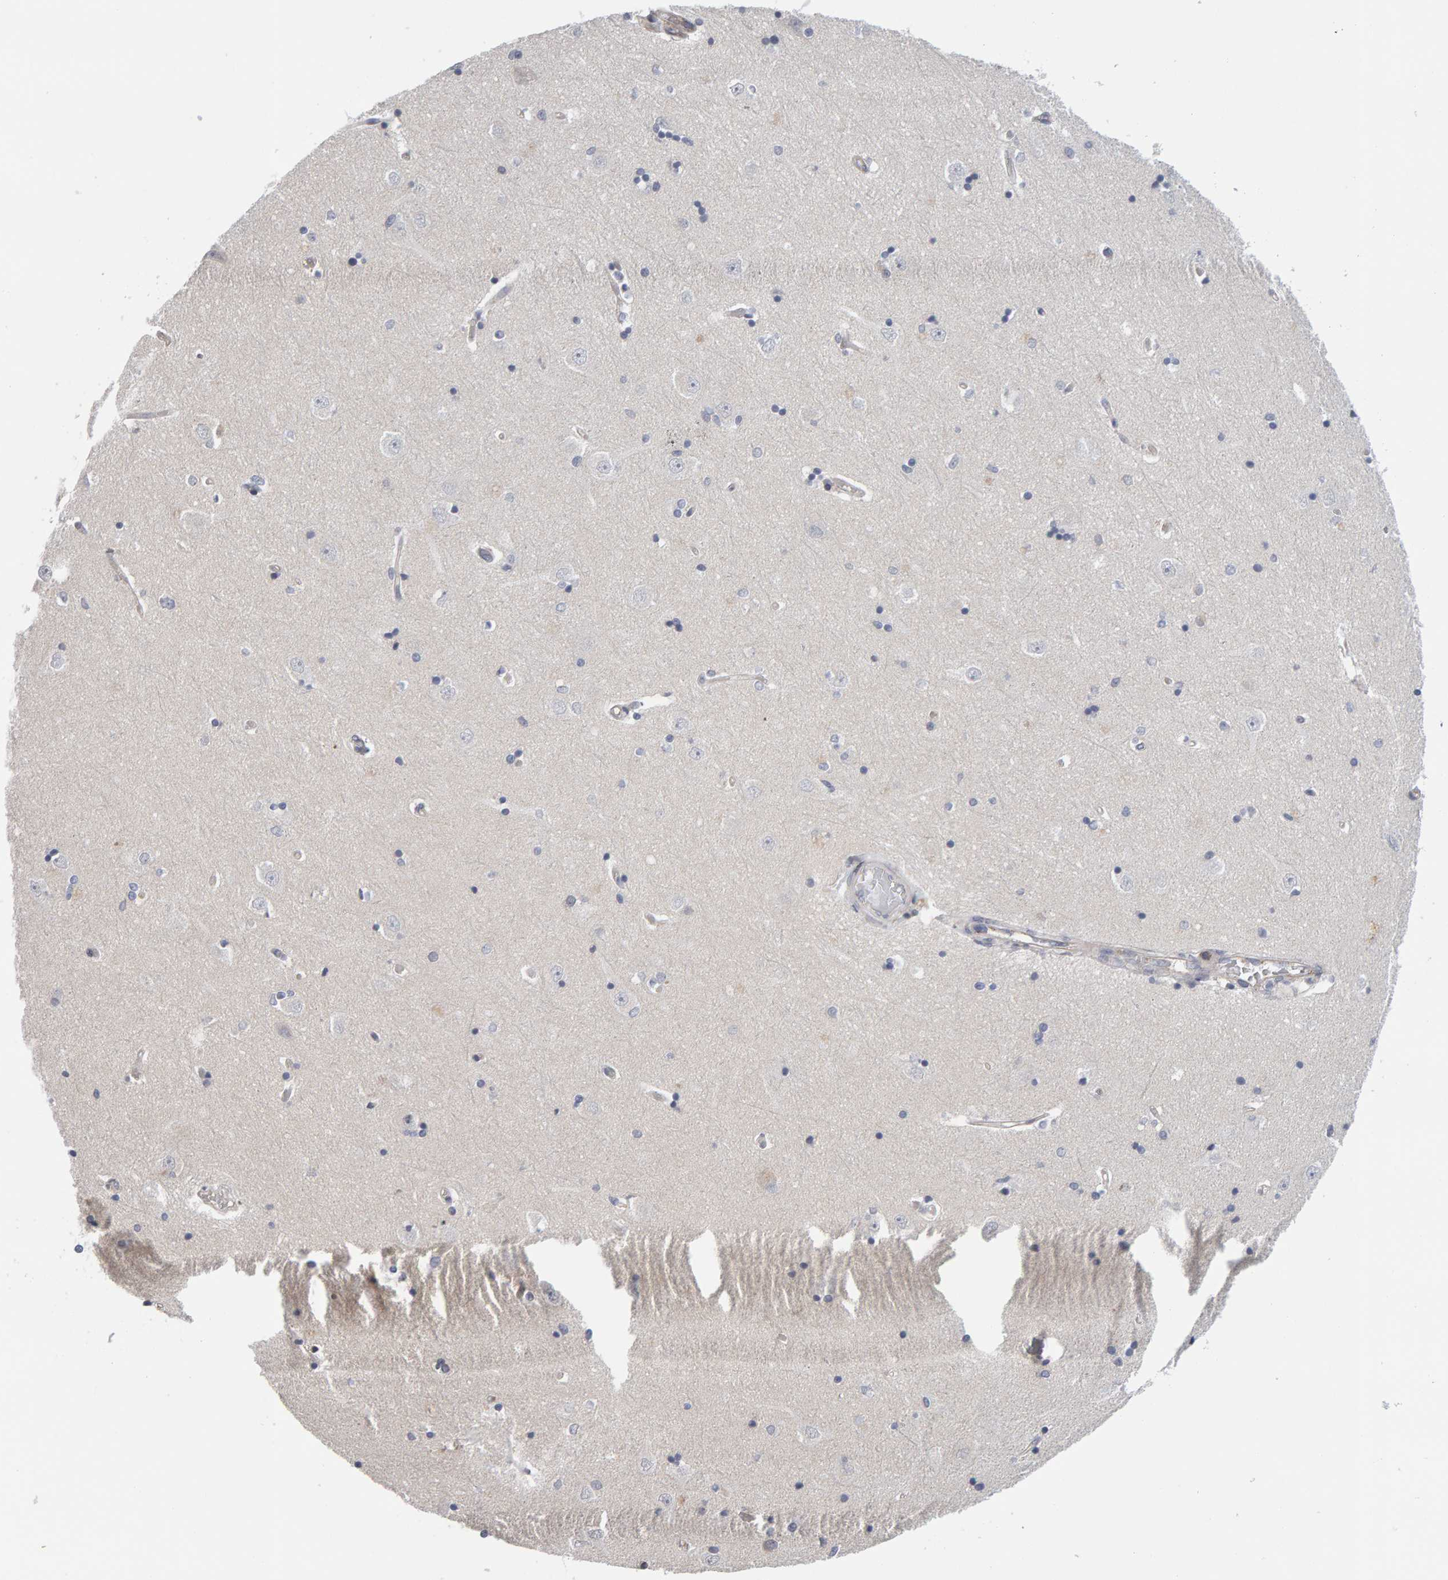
{"staining": {"intensity": "negative", "quantity": "none", "location": "none"}, "tissue": "hippocampus", "cell_type": "Glial cells", "image_type": "normal", "snomed": [{"axis": "morphology", "description": "Normal tissue, NOS"}, {"axis": "topography", "description": "Hippocampus"}], "caption": "Glial cells show no significant positivity in normal hippocampus. Nuclei are stained in blue.", "gene": "MSRA", "patient": {"sex": "male", "age": 45}}